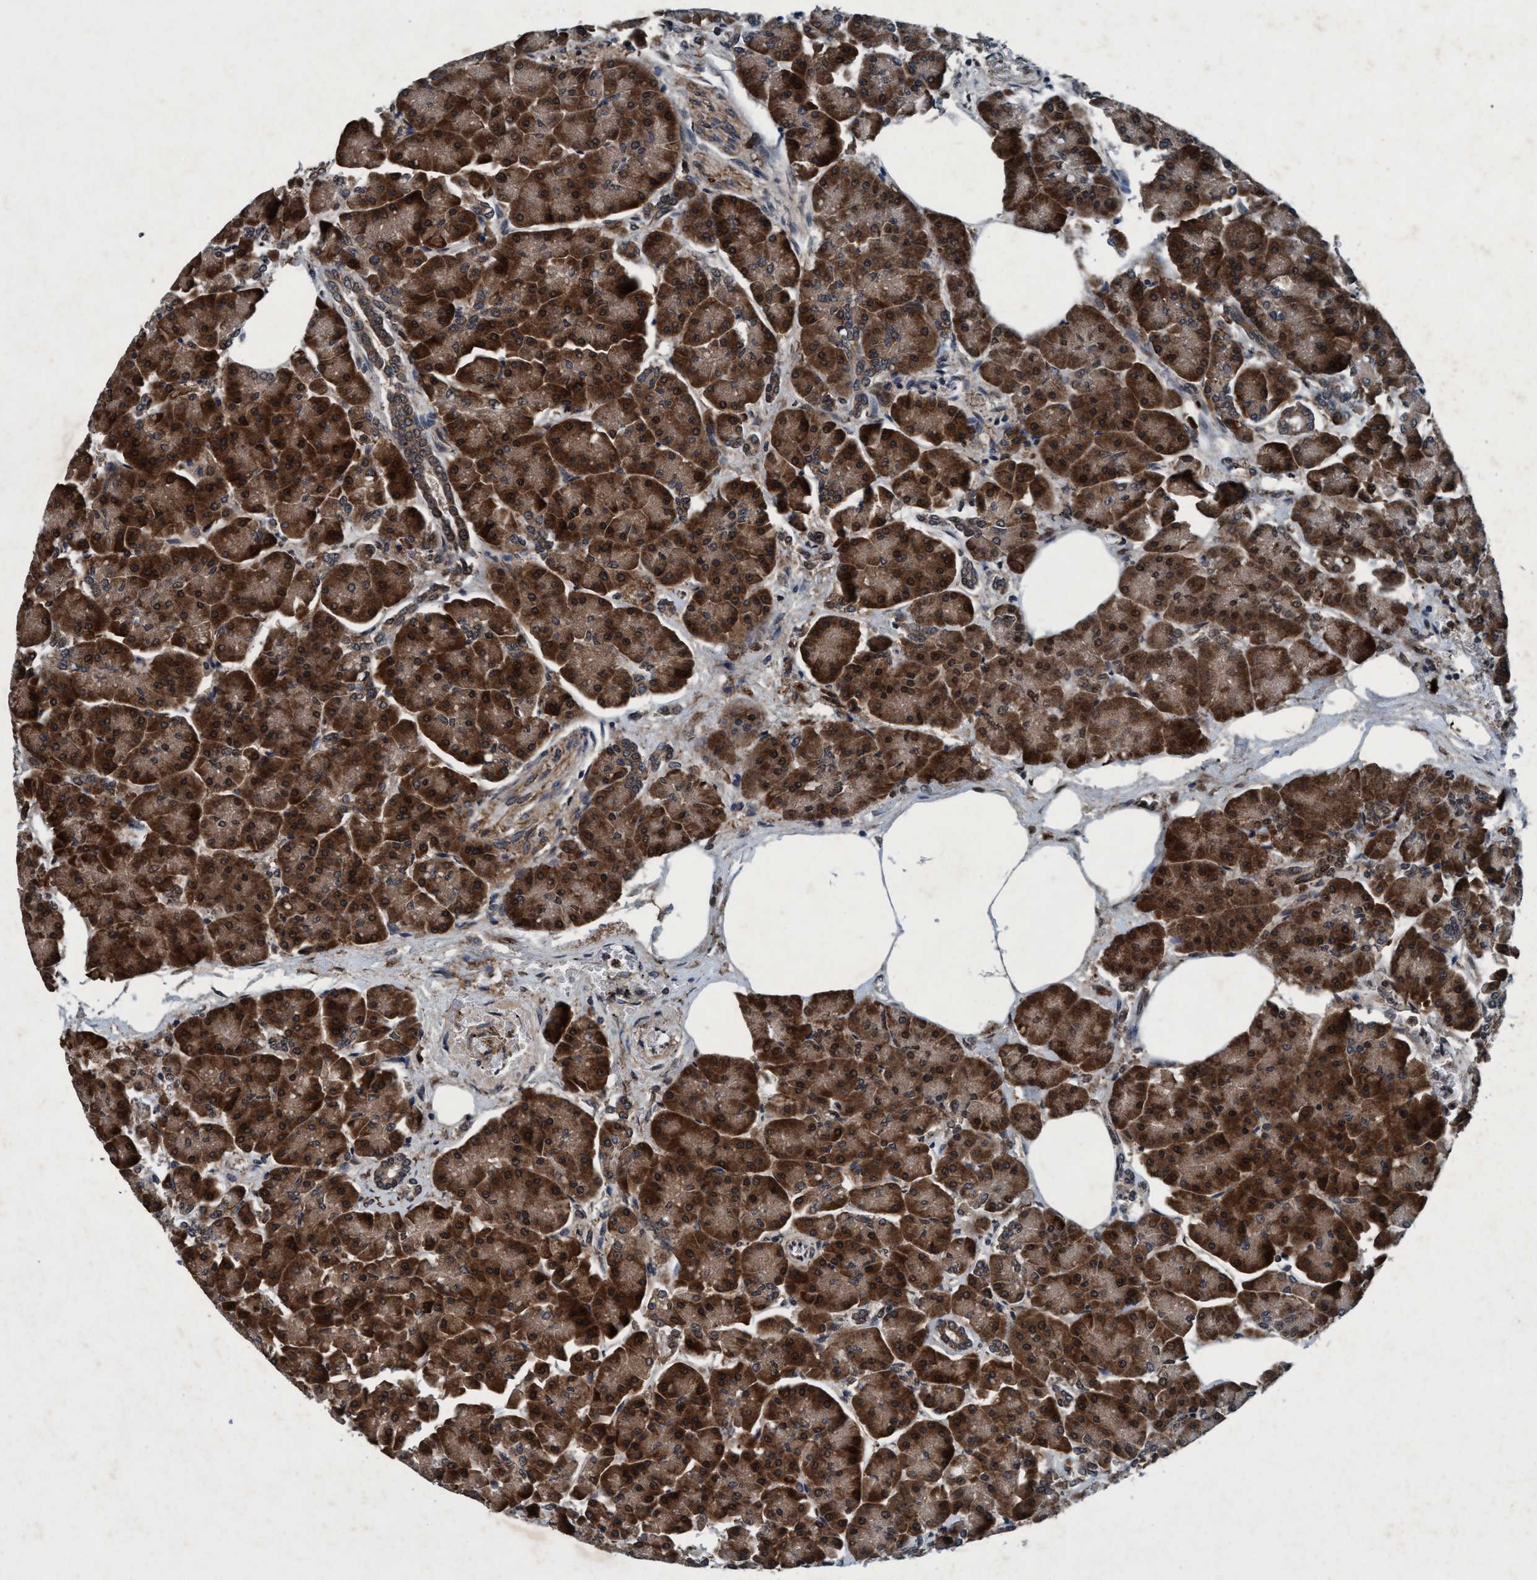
{"staining": {"intensity": "strong", "quantity": ">75%", "location": "cytoplasmic/membranous,nuclear"}, "tissue": "pancreas", "cell_type": "Exocrine glandular cells", "image_type": "normal", "snomed": [{"axis": "morphology", "description": "Normal tissue, NOS"}, {"axis": "topography", "description": "Pancreas"}], "caption": "A brown stain labels strong cytoplasmic/membranous,nuclear positivity of a protein in exocrine glandular cells of unremarkable pancreas.", "gene": "AKT1S1", "patient": {"sex": "female", "age": 70}}